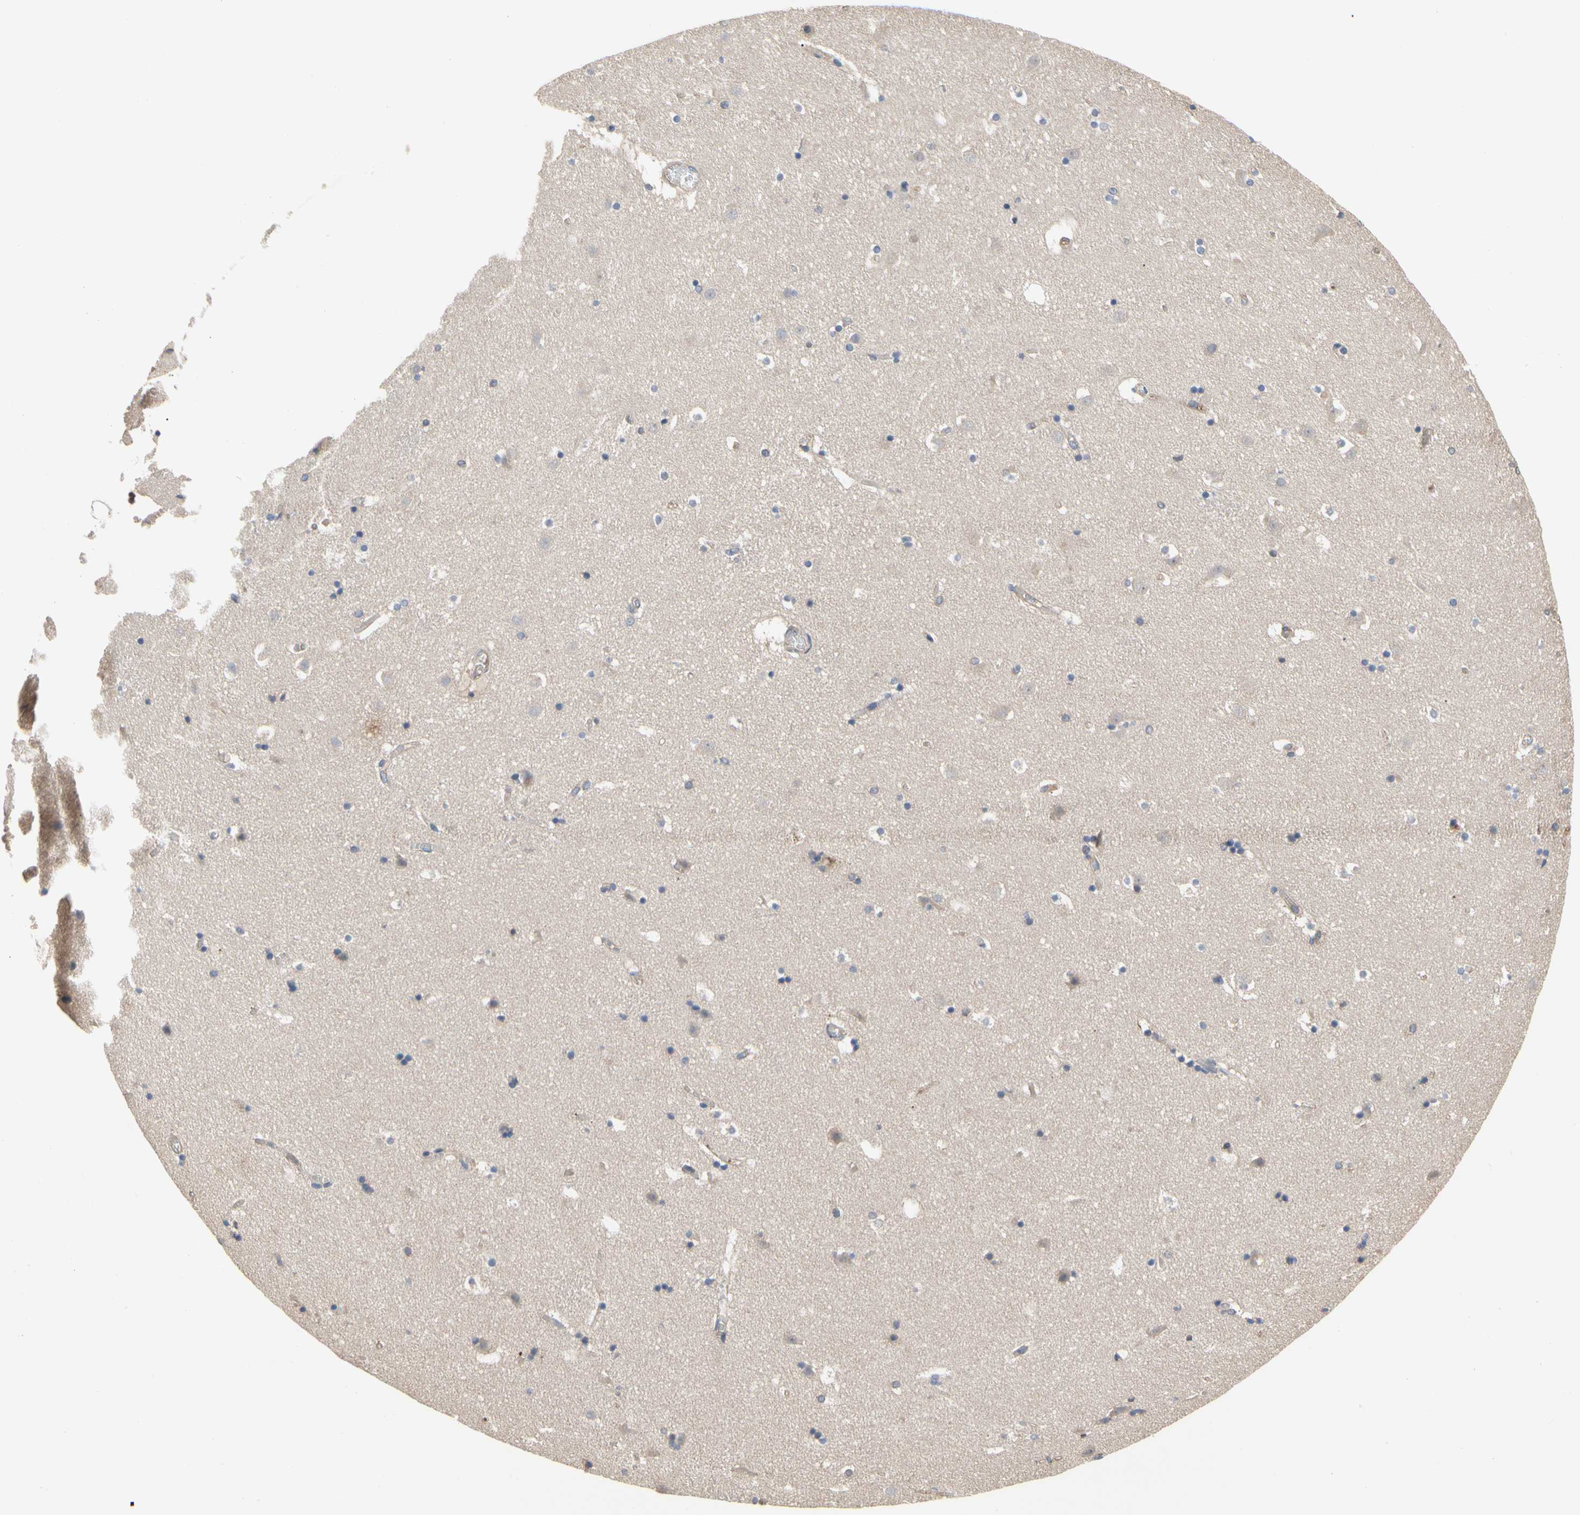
{"staining": {"intensity": "weak", "quantity": "<25%", "location": "cytoplasmic/membranous"}, "tissue": "caudate", "cell_type": "Glial cells", "image_type": "normal", "snomed": [{"axis": "morphology", "description": "Normal tissue, NOS"}, {"axis": "topography", "description": "Lateral ventricle wall"}], "caption": "Caudate stained for a protein using immunohistochemistry (IHC) demonstrates no positivity glial cells.", "gene": "PDZK1", "patient": {"sex": "male", "age": 45}}